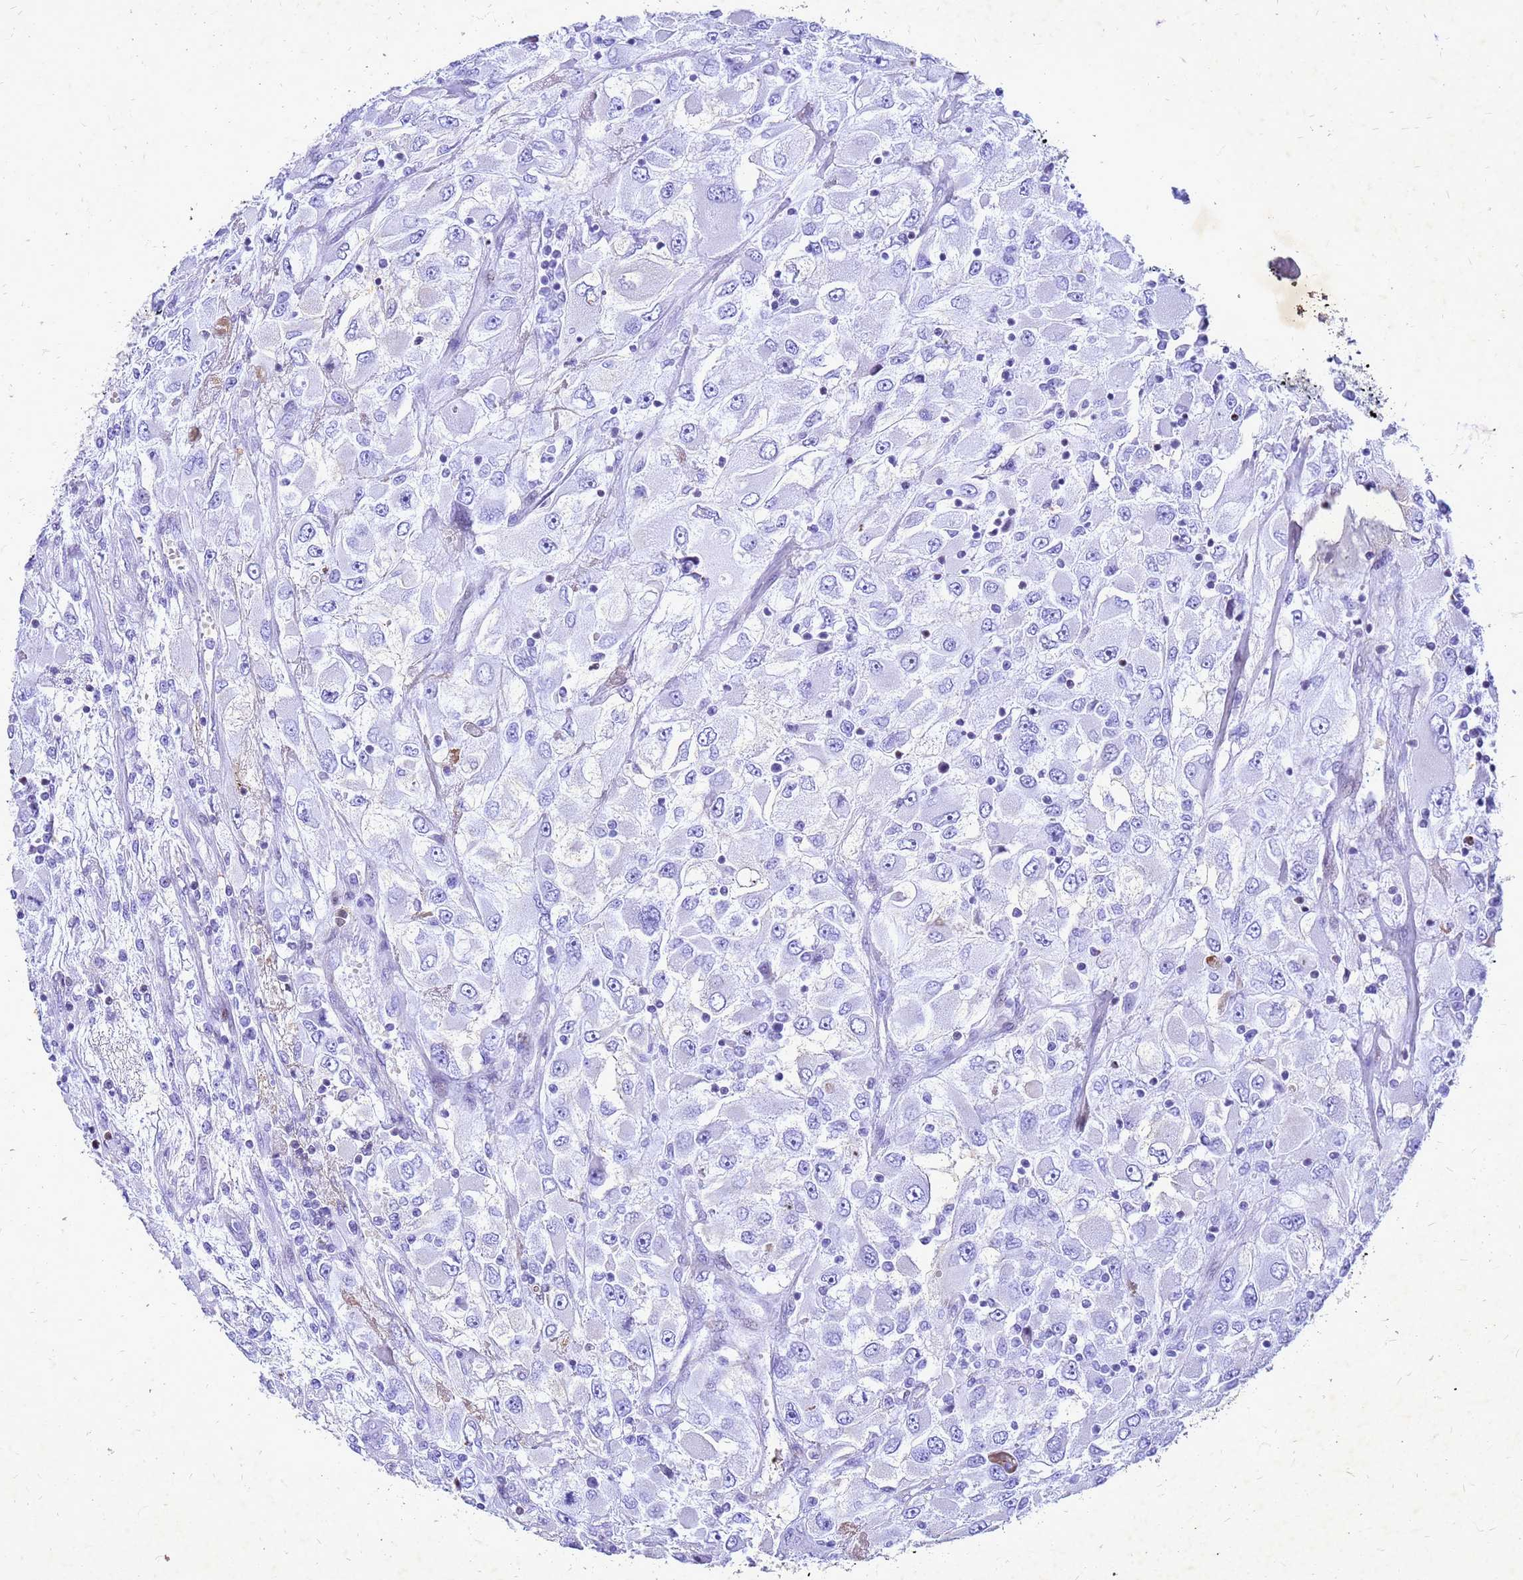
{"staining": {"intensity": "negative", "quantity": "none", "location": "none"}, "tissue": "renal cancer", "cell_type": "Tumor cells", "image_type": "cancer", "snomed": [{"axis": "morphology", "description": "Adenocarcinoma, NOS"}, {"axis": "topography", "description": "Kidney"}], "caption": "Immunohistochemistry histopathology image of neoplastic tissue: renal cancer (adenocarcinoma) stained with DAB displays no significant protein staining in tumor cells.", "gene": "COPS9", "patient": {"sex": "female", "age": 52}}